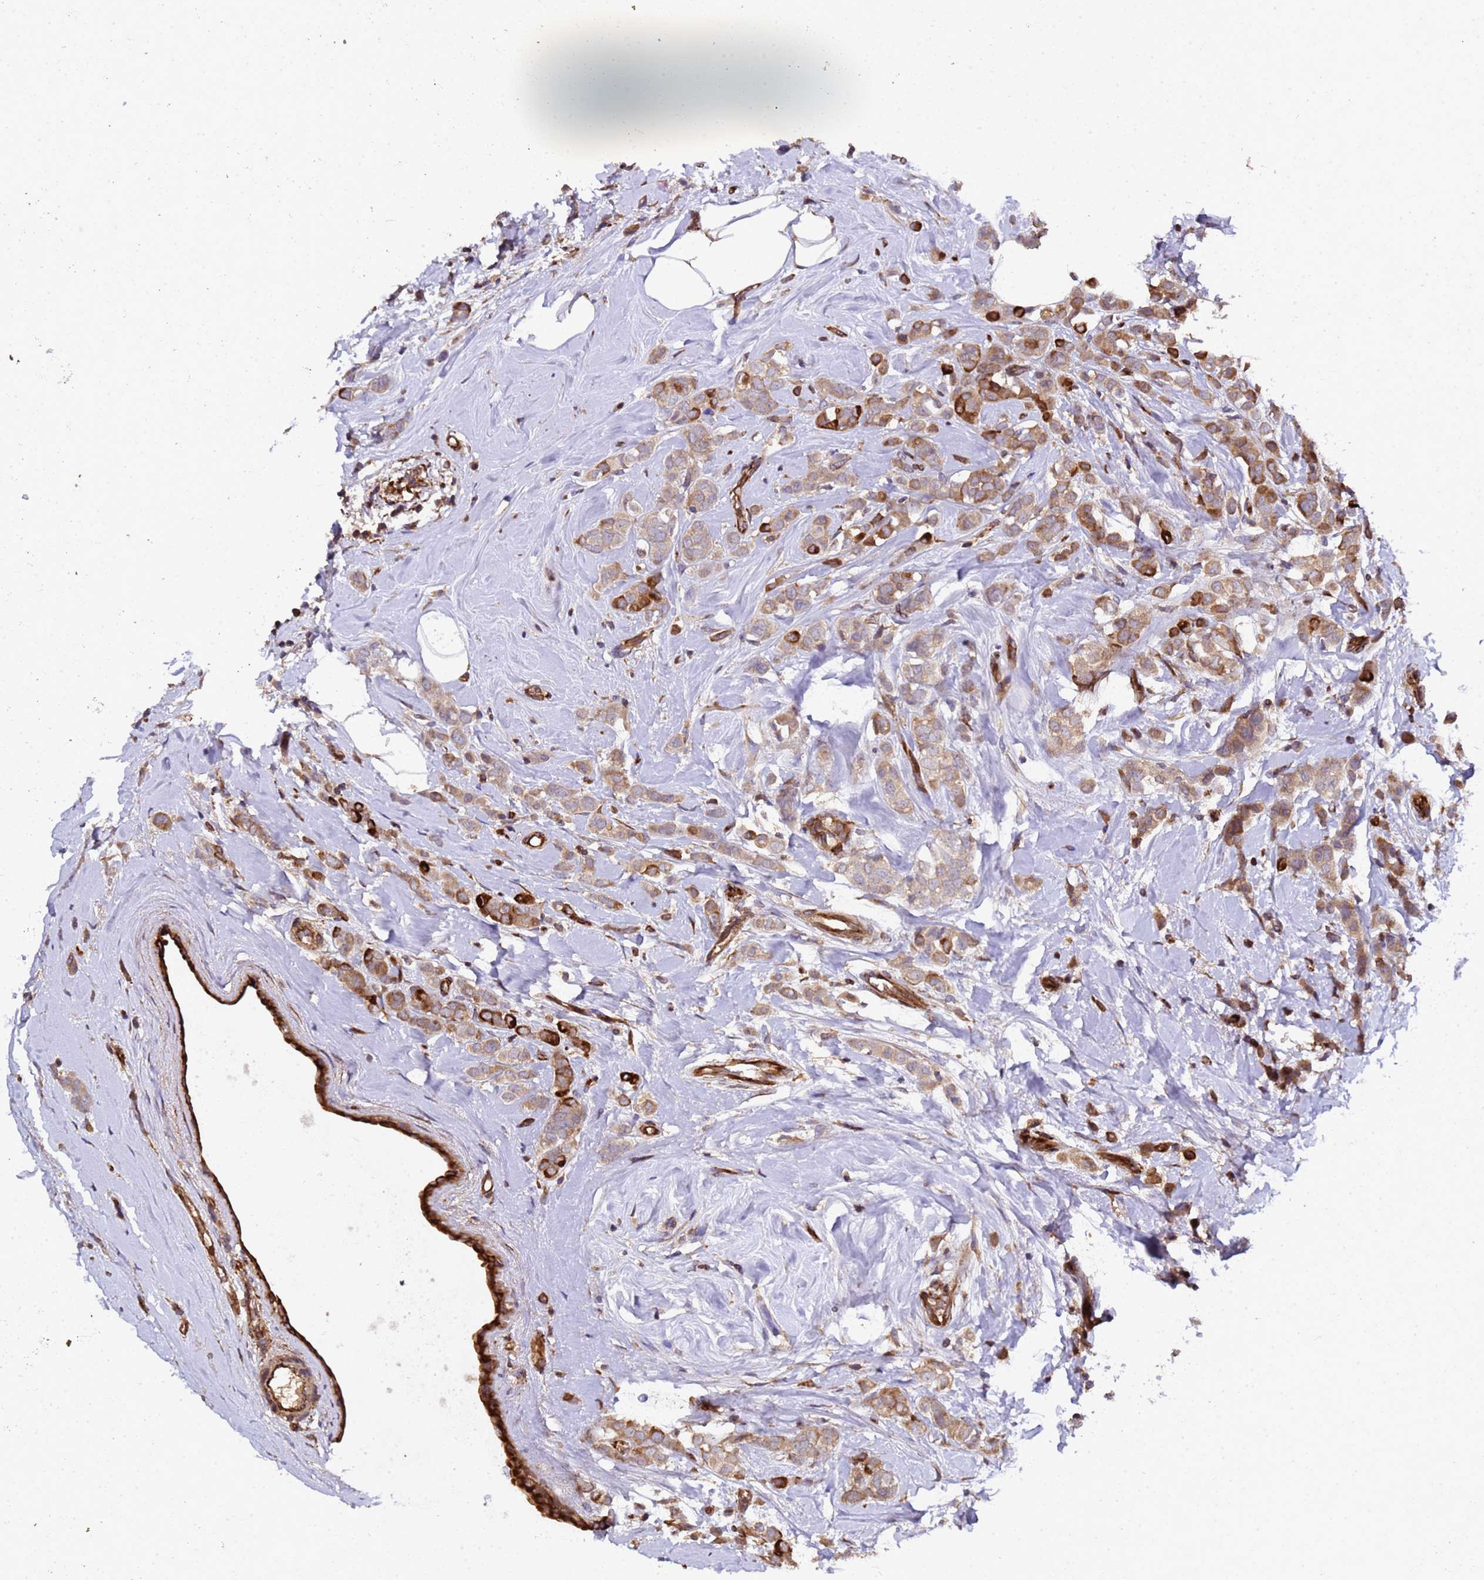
{"staining": {"intensity": "moderate", "quantity": ">75%", "location": "cytoplasmic/membranous"}, "tissue": "breast cancer", "cell_type": "Tumor cells", "image_type": "cancer", "snomed": [{"axis": "morphology", "description": "Lobular carcinoma"}, {"axis": "topography", "description": "Breast"}], "caption": "Lobular carcinoma (breast) stained with a protein marker reveals moderate staining in tumor cells.", "gene": "MOCS1", "patient": {"sex": "female", "age": 47}}